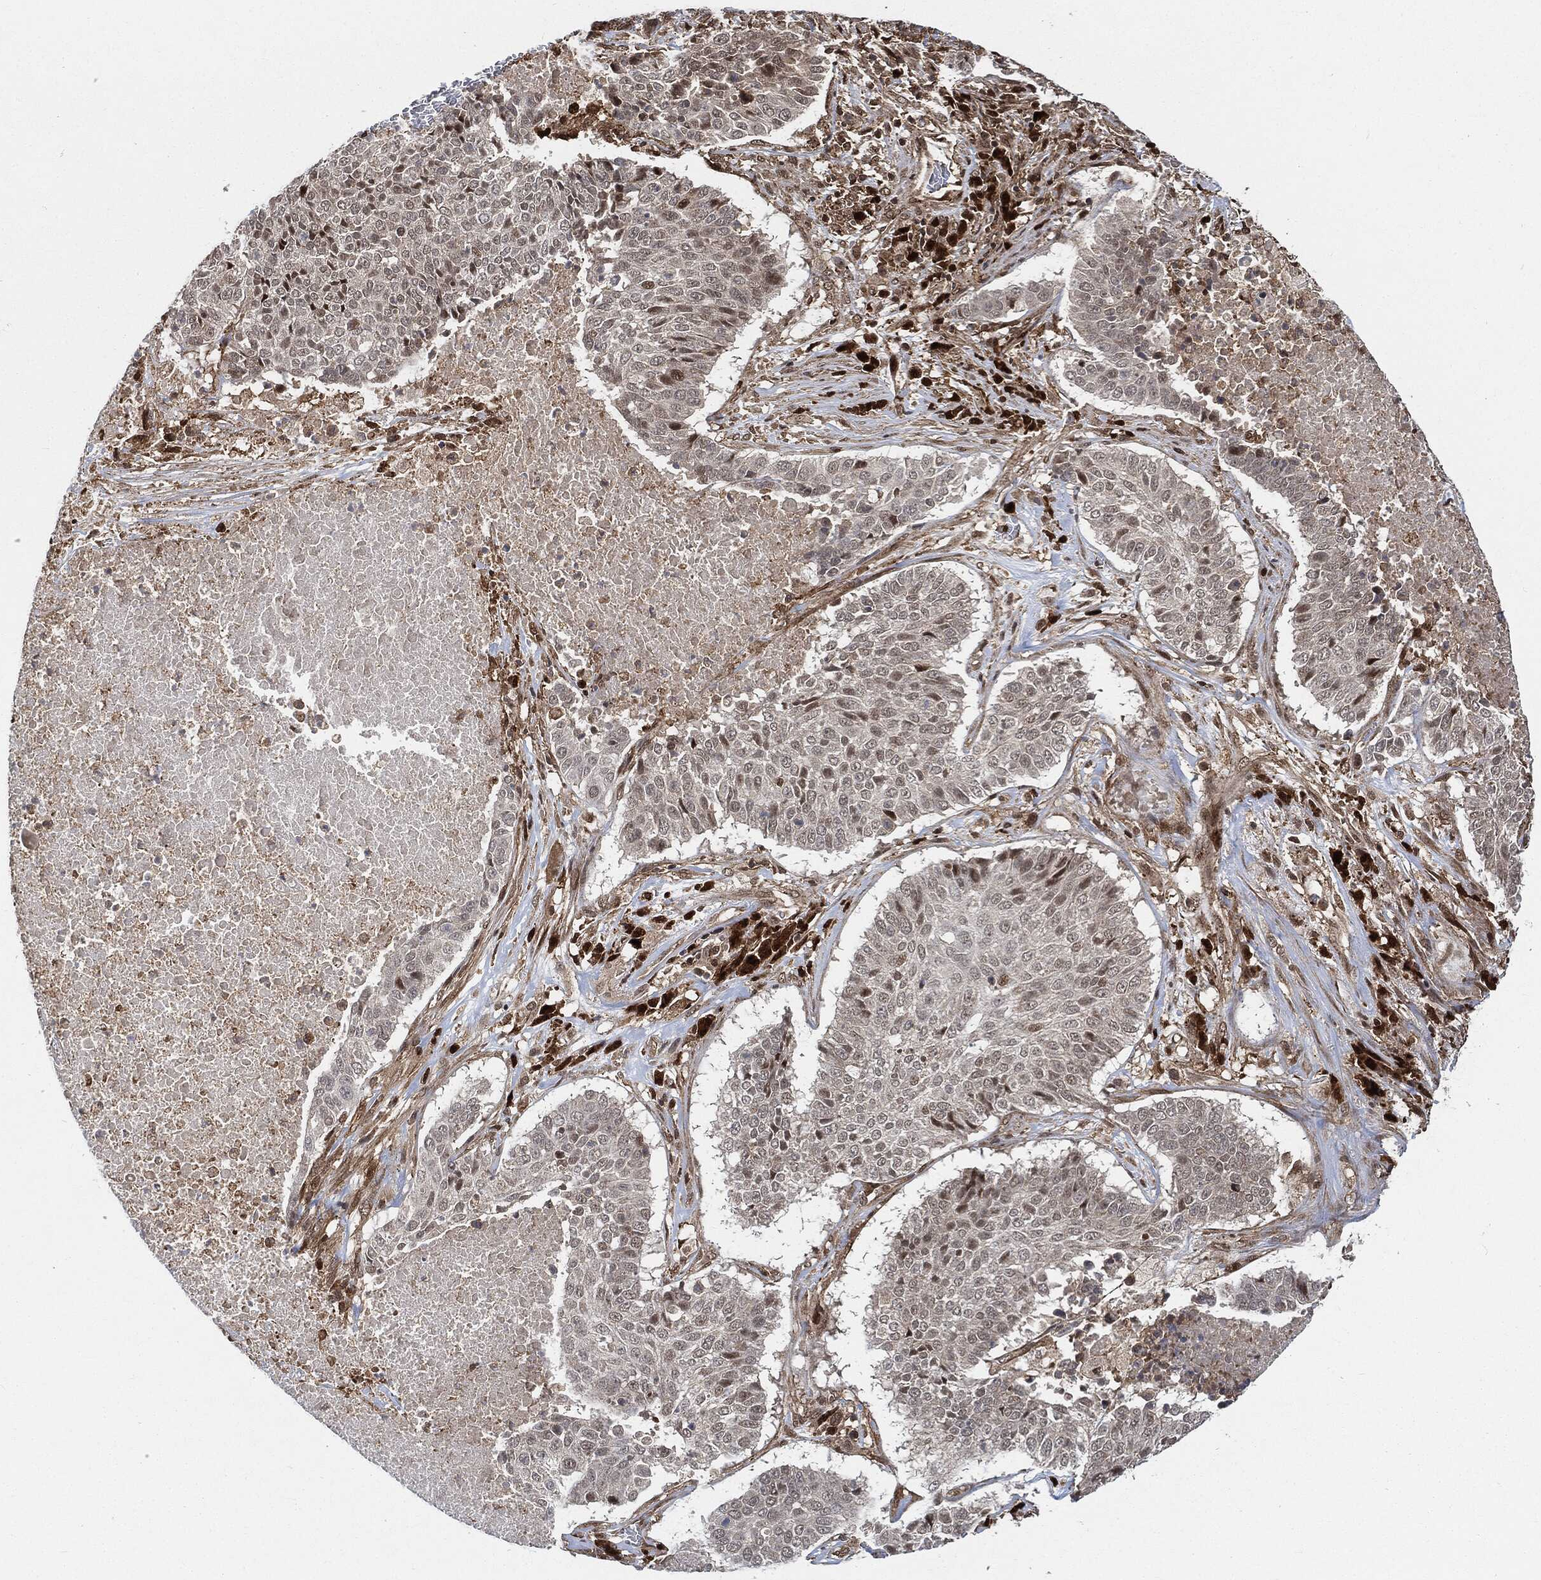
{"staining": {"intensity": "negative", "quantity": "none", "location": "none"}, "tissue": "lung cancer", "cell_type": "Tumor cells", "image_type": "cancer", "snomed": [{"axis": "morphology", "description": "Squamous cell carcinoma, NOS"}, {"axis": "topography", "description": "Lung"}], "caption": "High magnification brightfield microscopy of squamous cell carcinoma (lung) stained with DAB (brown) and counterstained with hematoxylin (blue): tumor cells show no significant staining.", "gene": "CUTA", "patient": {"sex": "male", "age": 64}}